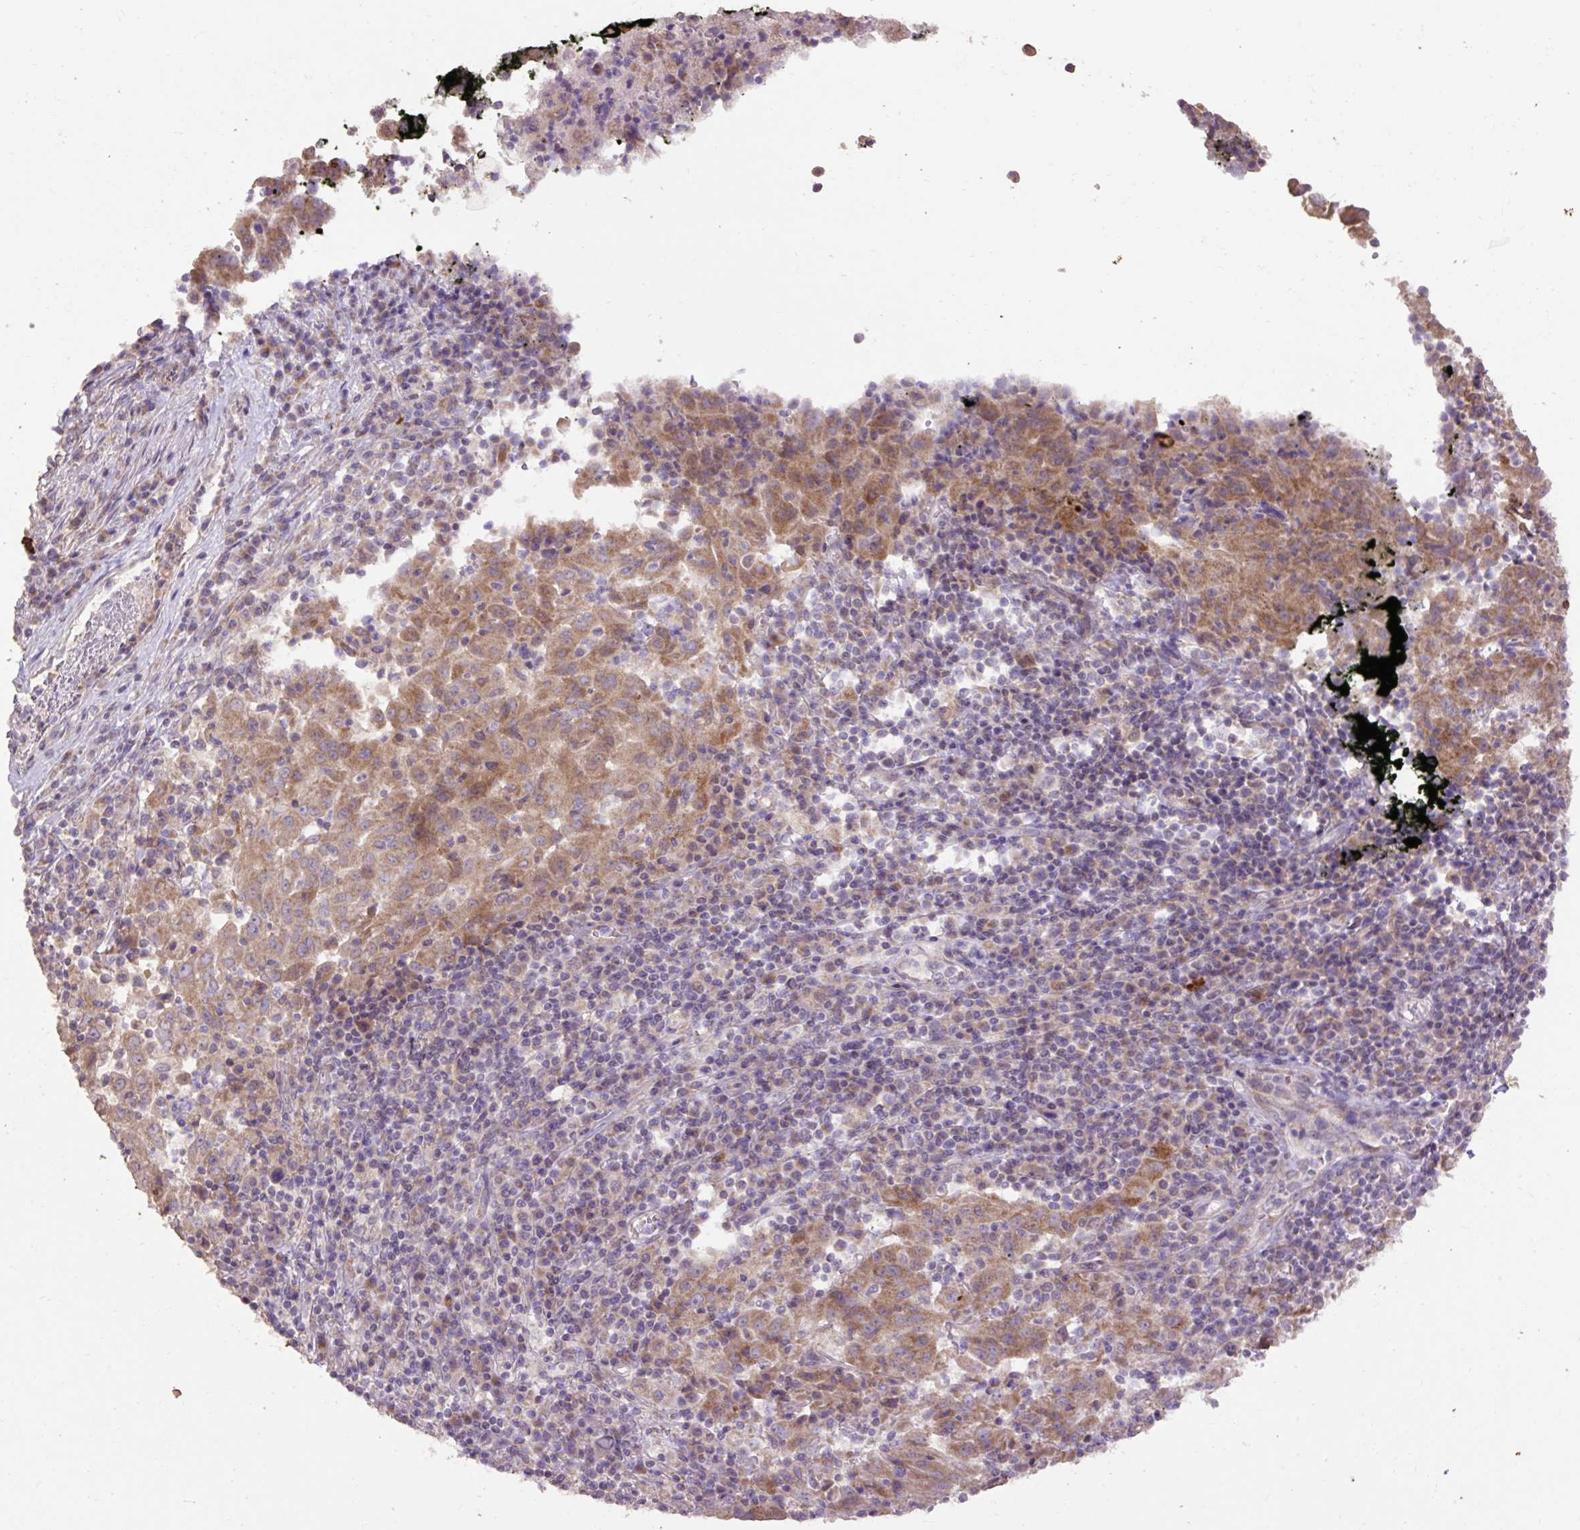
{"staining": {"intensity": "moderate", "quantity": ">75%", "location": "cytoplasmic/membranous"}, "tissue": "pancreatic cancer", "cell_type": "Tumor cells", "image_type": "cancer", "snomed": [{"axis": "morphology", "description": "Adenocarcinoma, NOS"}, {"axis": "topography", "description": "Pancreas"}], "caption": "This photomicrograph shows IHC staining of human pancreatic cancer, with medium moderate cytoplasmic/membranous expression in approximately >75% of tumor cells.", "gene": "ABR", "patient": {"sex": "male", "age": 63}}